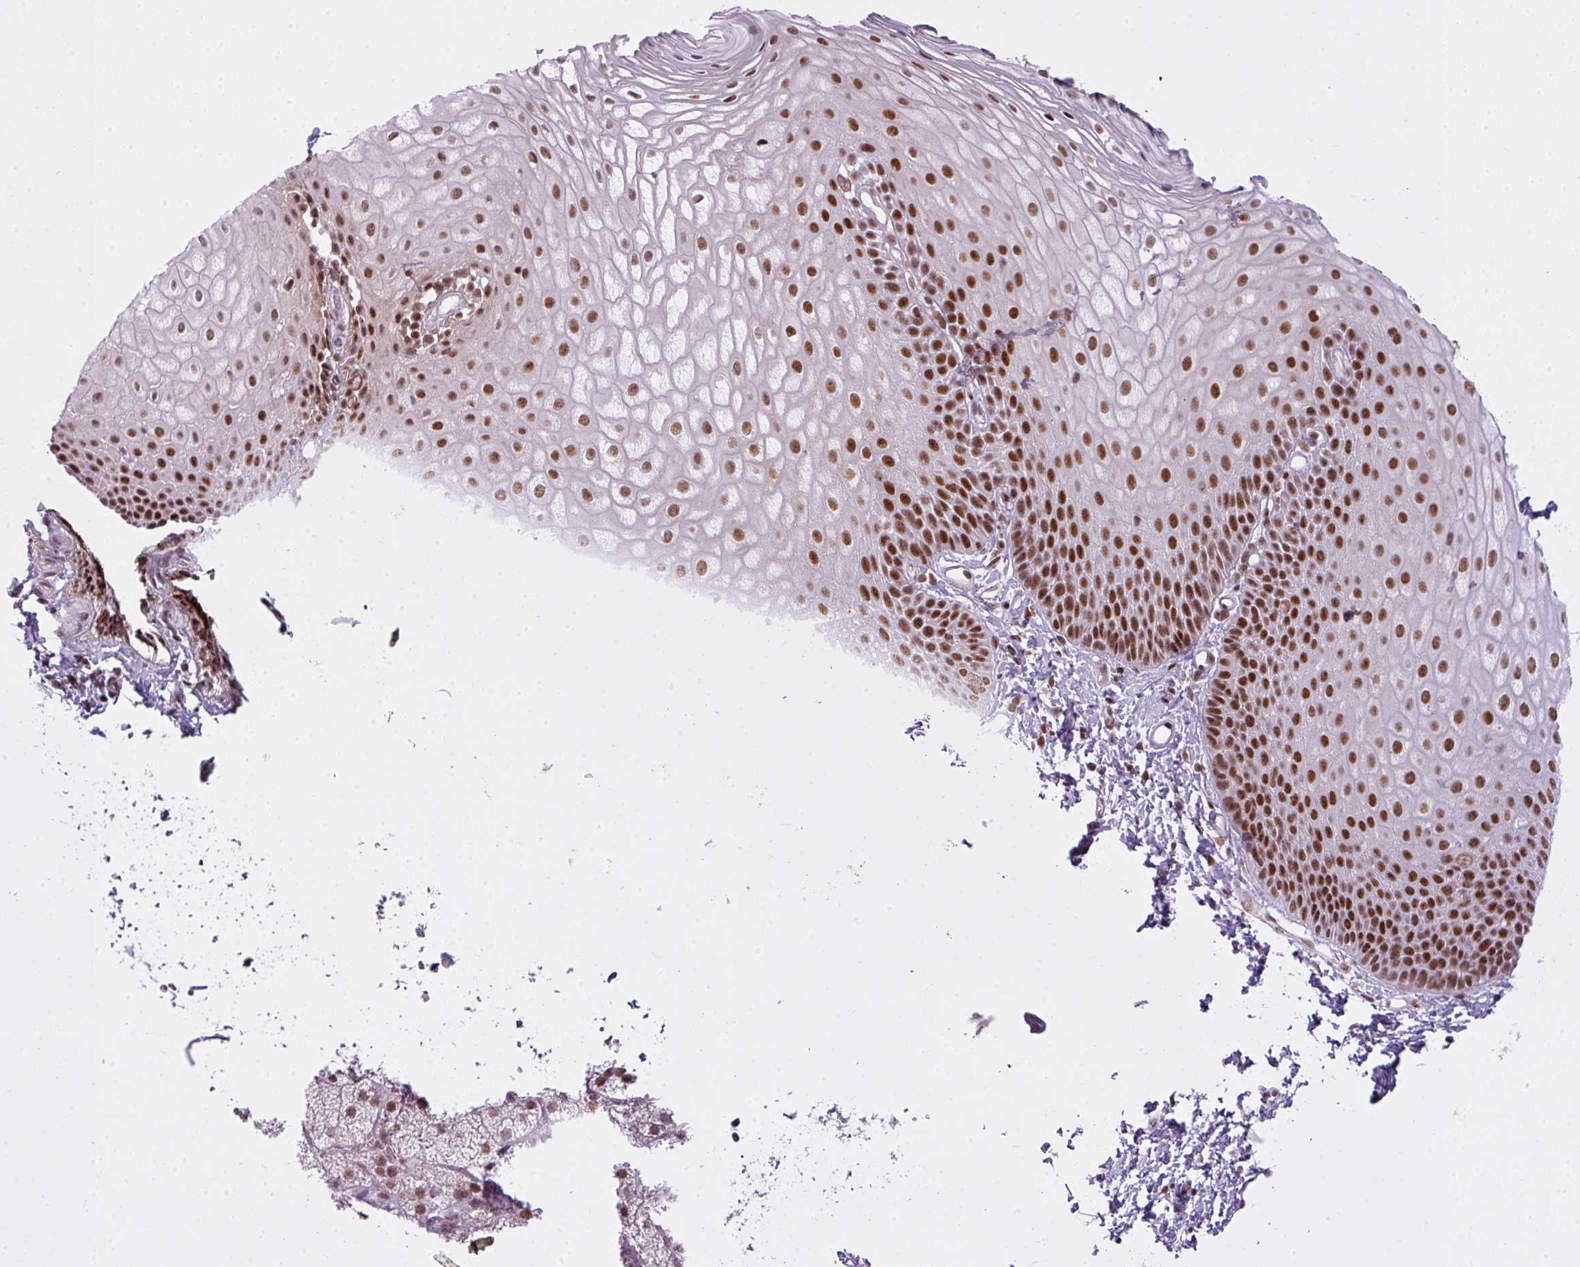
{"staining": {"intensity": "strong", "quantity": ">75%", "location": "nuclear"}, "tissue": "skin", "cell_type": "Epidermal cells", "image_type": "normal", "snomed": [{"axis": "morphology", "description": "Normal tissue, NOS"}, {"axis": "topography", "description": "Anal"}], "caption": "Protein analysis of normal skin exhibits strong nuclear positivity in approximately >75% of epidermal cells.", "gene": "ARL6IP4", "patient": {"sex": "female", "age": 40}}